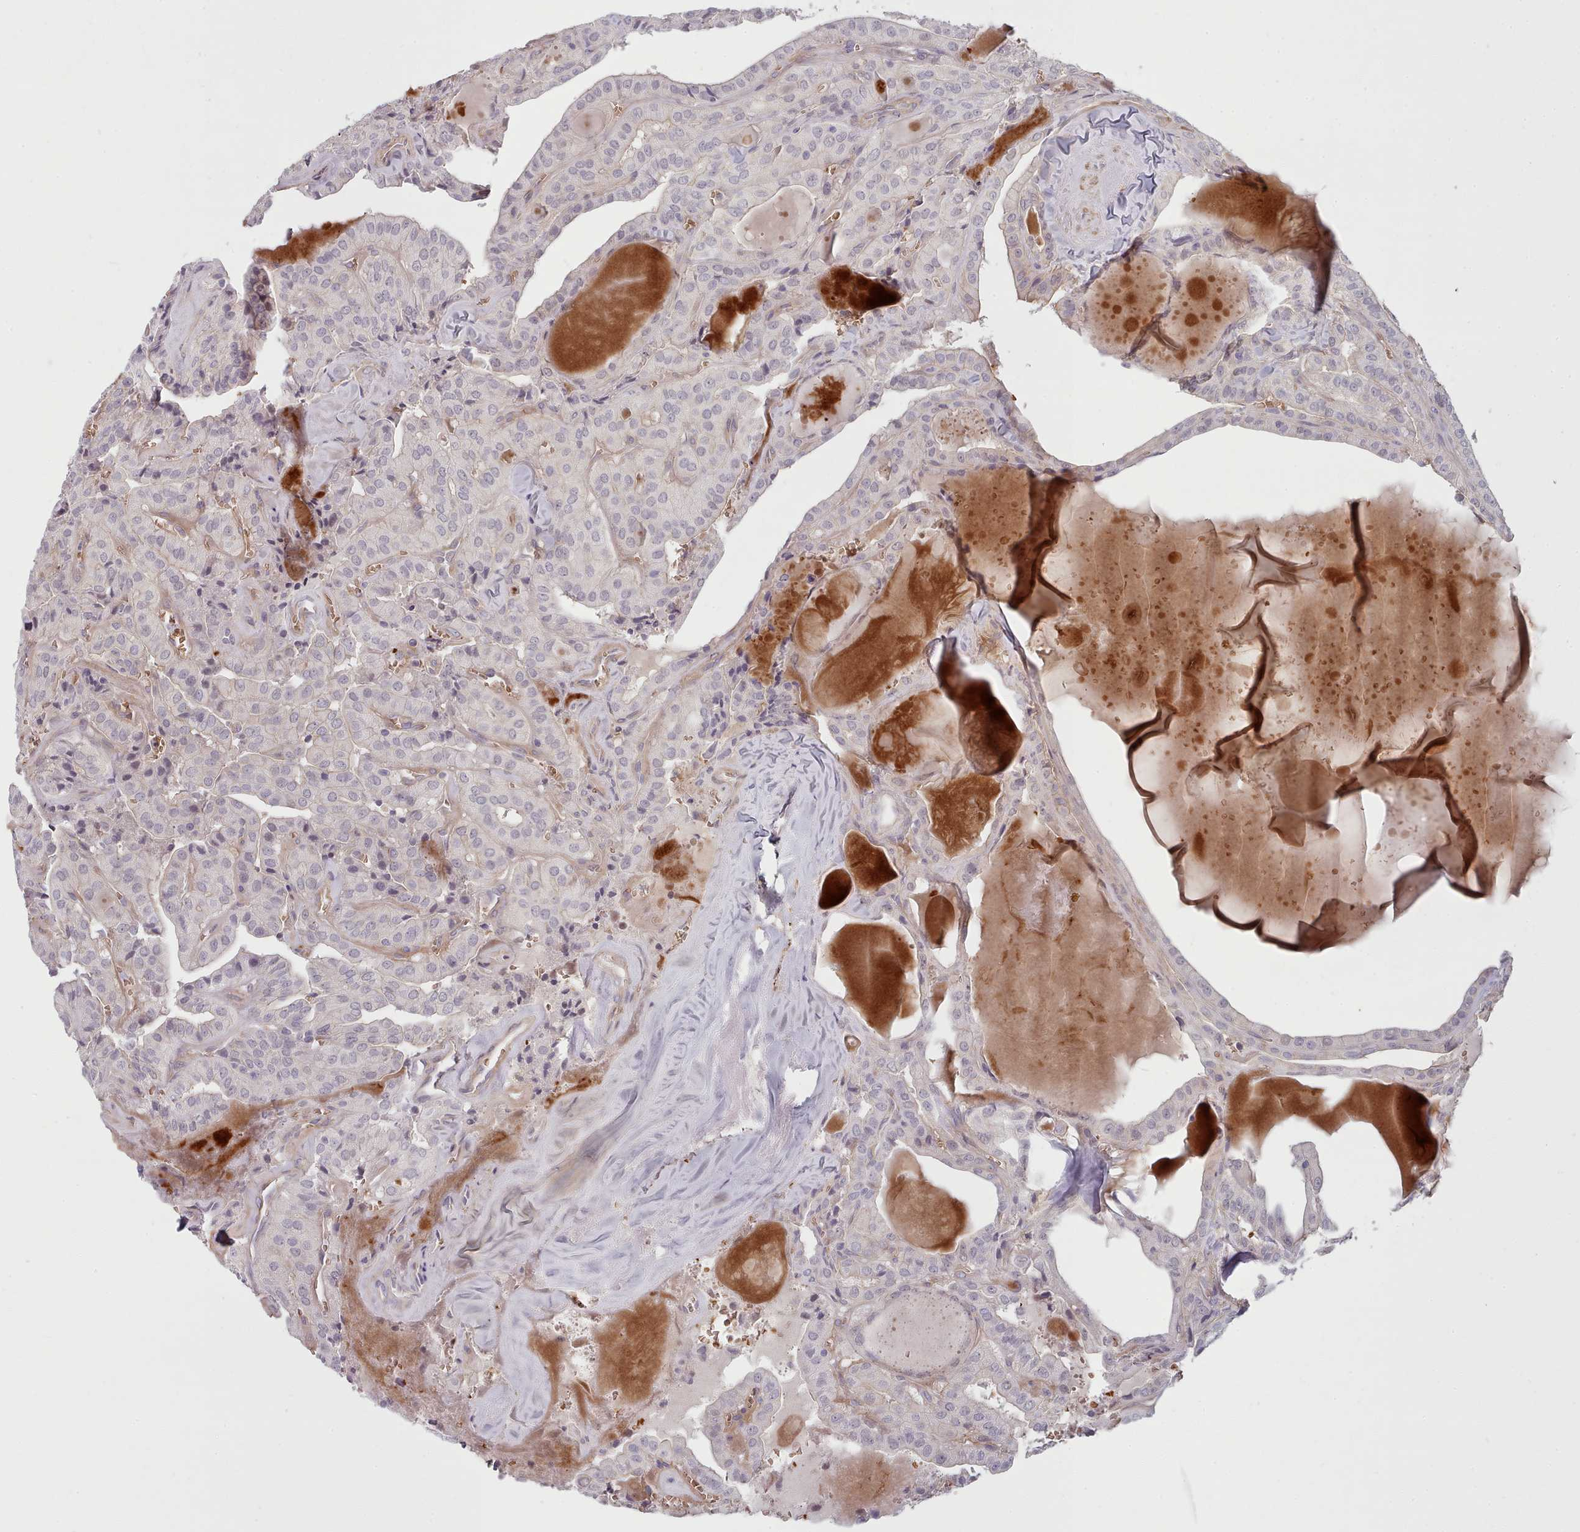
{"staining": {"intensity": "negative", "quantity": "none", "location": "none"}, "tissue": "thyroid cancer", "cell_type": "Tumor cells", "image_type": "cancer", "snomed": [{"axis": "morphology", "description": "Papillary adenocarcinoma, NOS"}, {"axis": "topography", "description": "Thyroid gland"}], "caption": "Immunohistochemistry (IHC) of human thyroid papillary adenocarcinoma exhibits no expression in tumor cells.", "gene": "CLNS1A", "patient": {"sex": "male", "age": 52}}